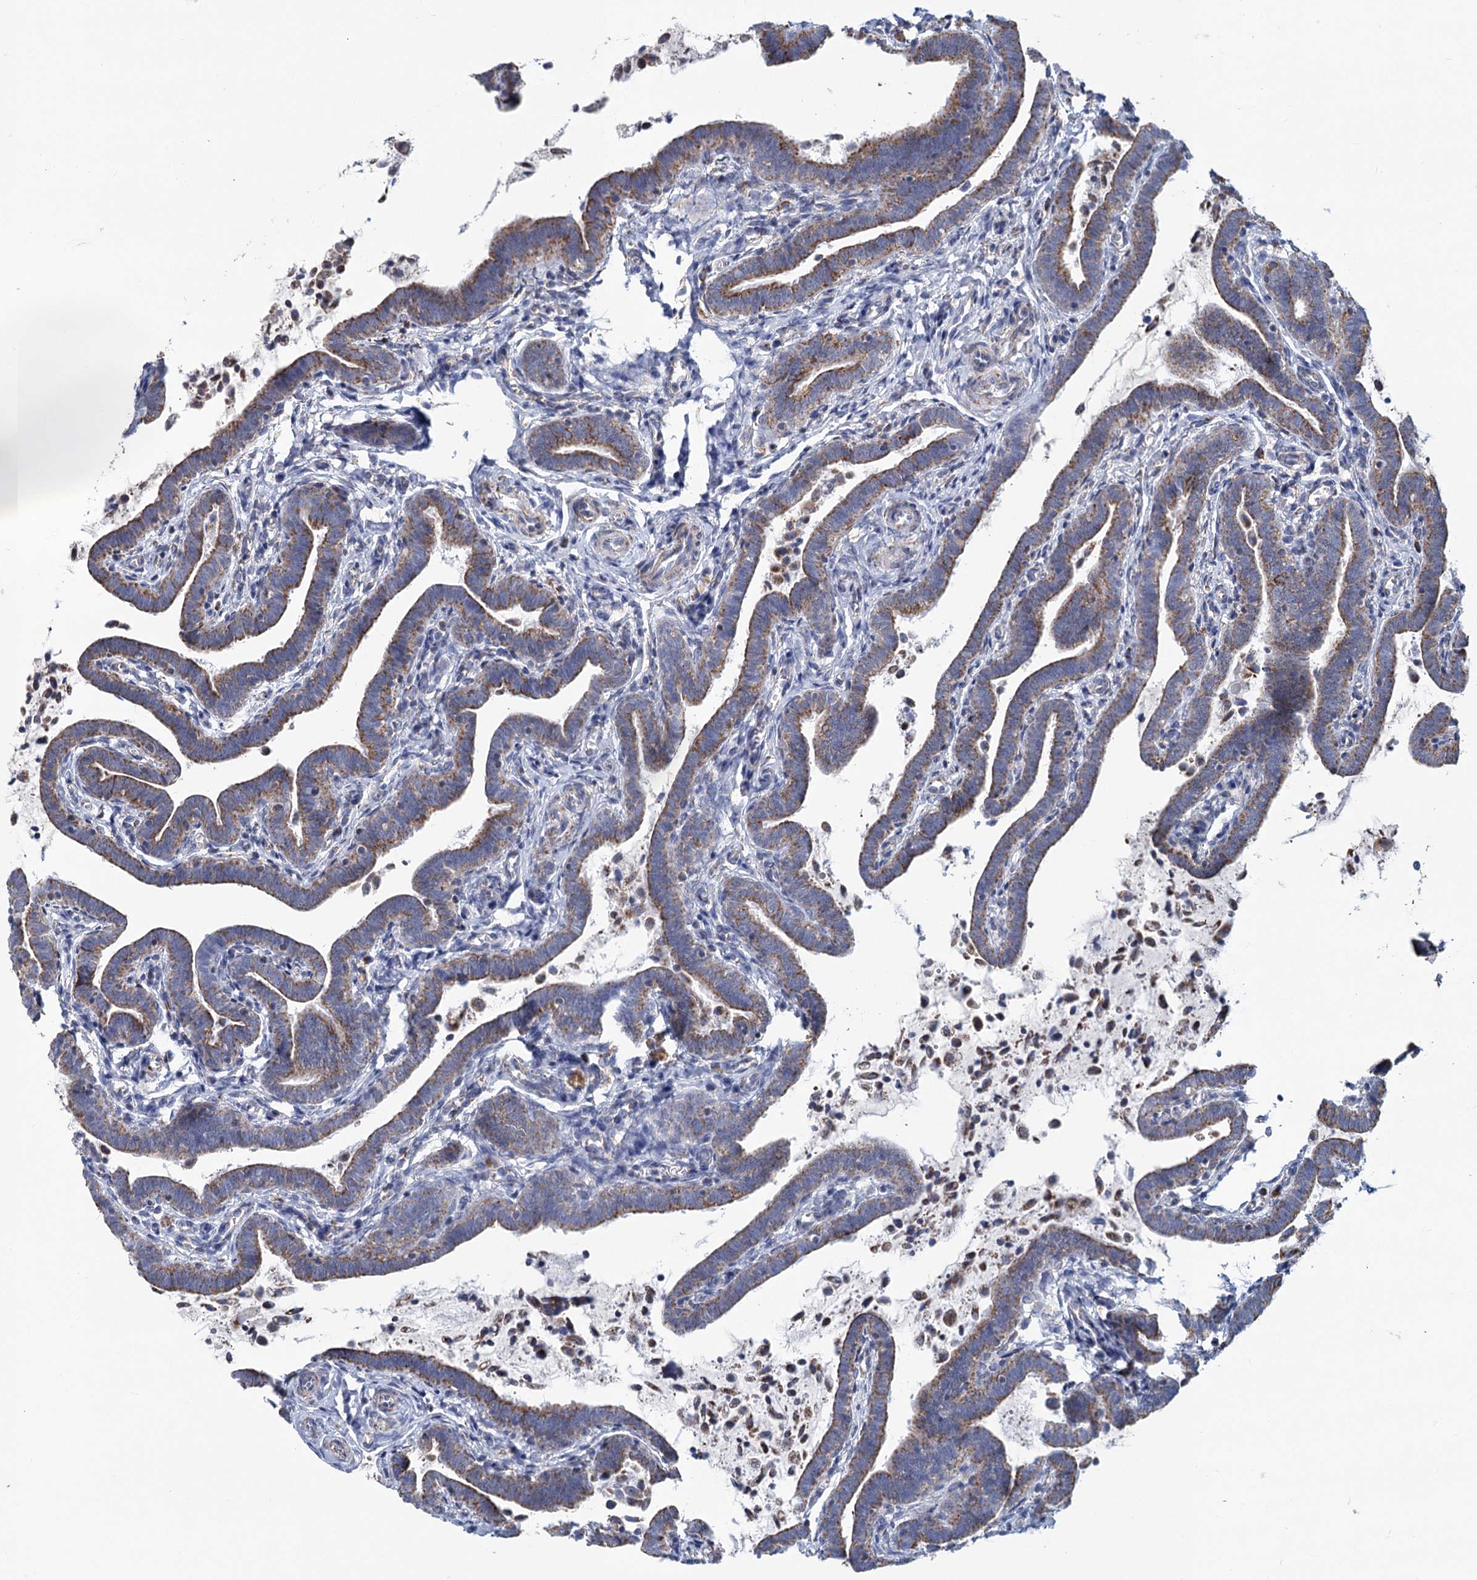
{"staining": {"intensity": "moderate", "quantity": ">75%", "location": "cytoplasmic/membranous"}, "tissue": "fallopian tube", "cell_type": "Glandular cells", "image_type": "normal", "snomed": [{"axis": "morphology", "description": "Normal tissue, NOS"}, {"axis": "topography", "description": "Fallopian tube"}], "caption": "Glandular cells exhibit medium levels of moderate cytoplasmic/membranous staining in approximately >75% of cells in normal fallopian tube.", "gene": "NDUFC2", "patient": {"sex": "female", "age": 36}}